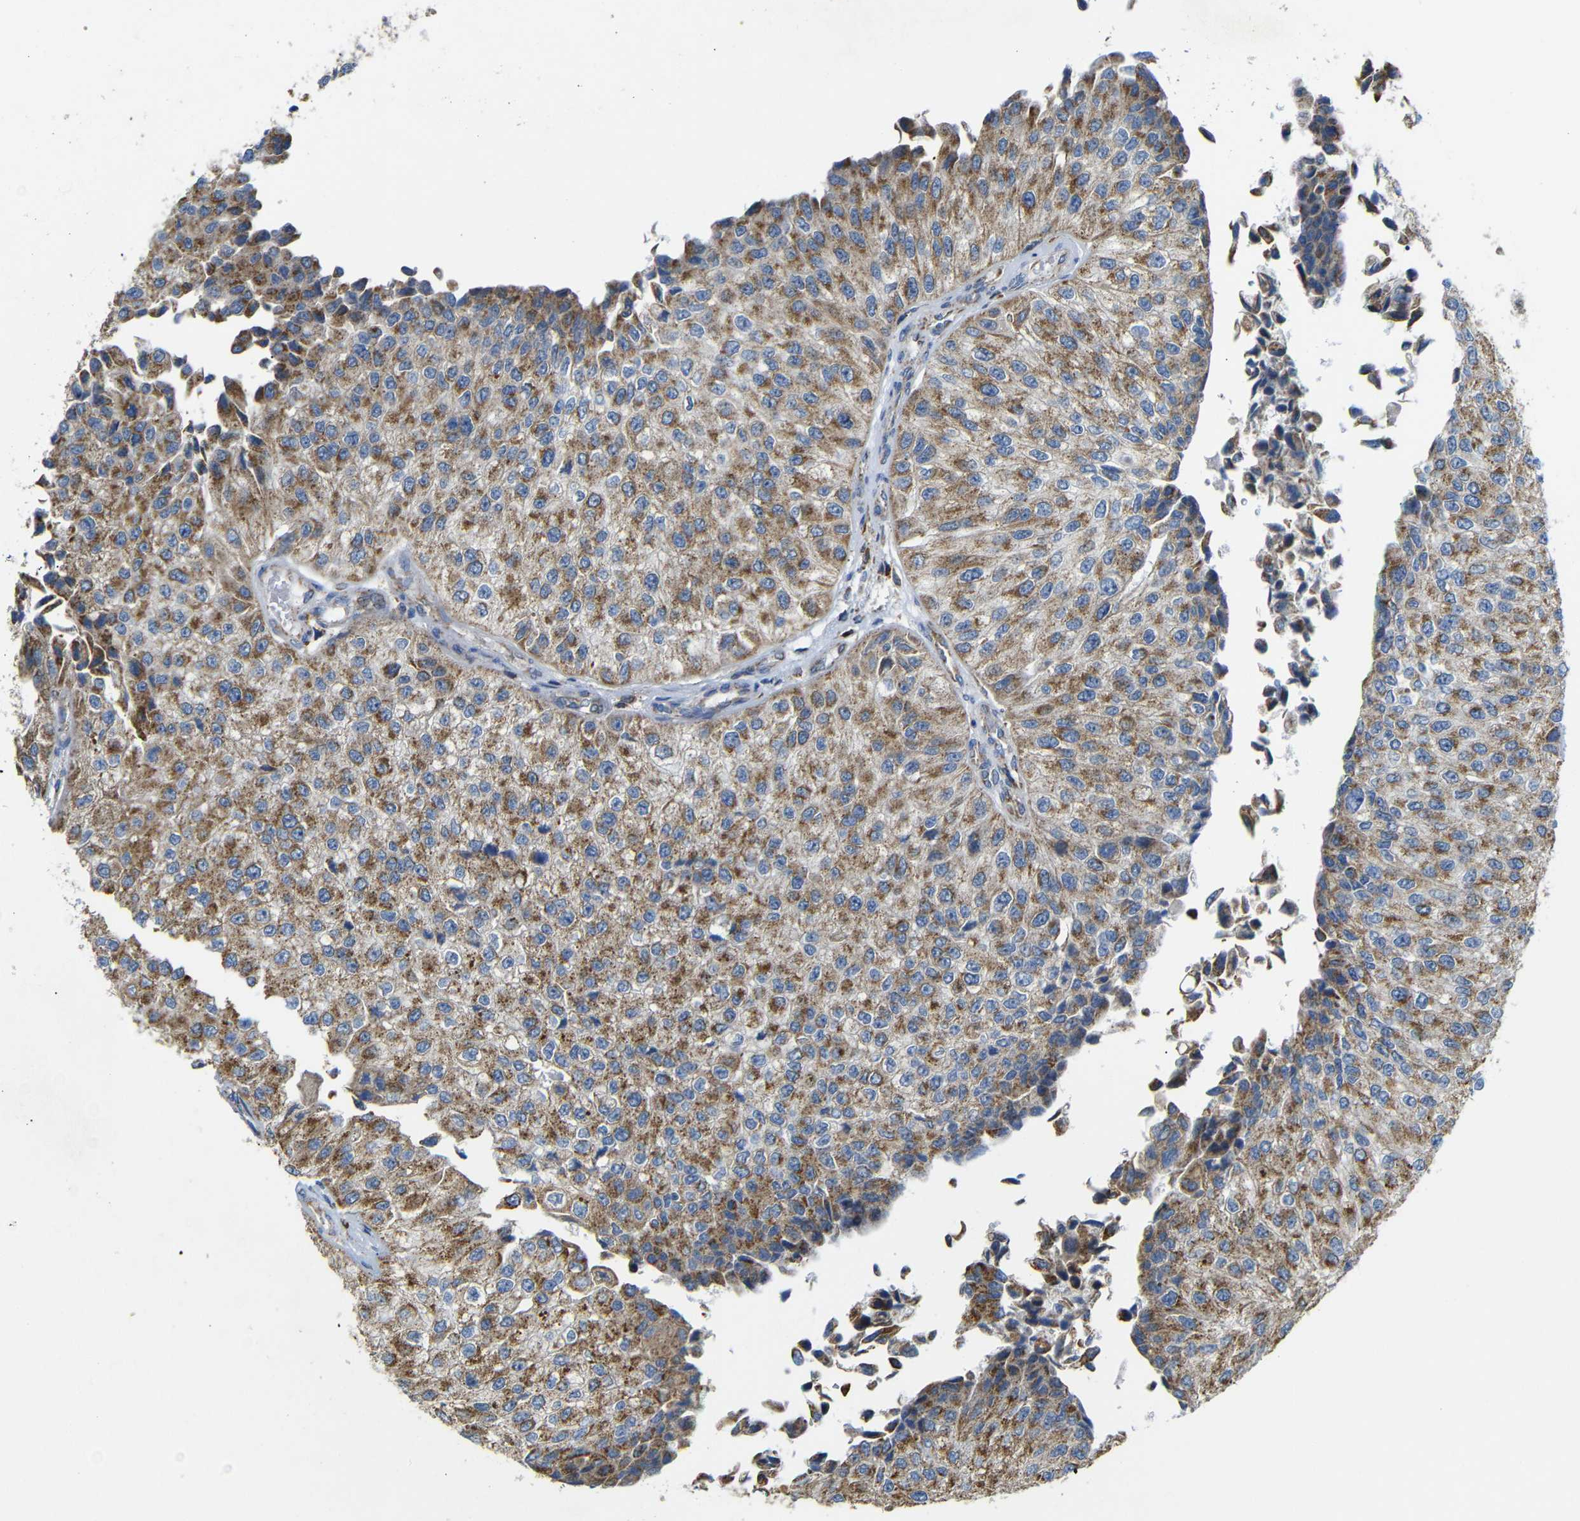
{"staining": {"intensity": "moderate", "quantity": ">75%", "location": "cytoplasmic/membranous"}, "tissue": "urothelial cancer", "cell_type": "Tumor cells", "image_type": "cancer", "snomed": [{"axis": "morphology", "description": "Urothelial carcinoma, High grade"}, {"axis": "topography", "description": "Kidney"}, {"axis": "topography", "description": "Urinary bladder"}], "caption": "Immunohistochemical staining of urothelial cancer exhibits medium levels of moderate cytoplasmic/membranous staining in approximately >75% of tumor cells.", "gene": "FAM171B", "patient": {"sex": "male", "age": 77}}